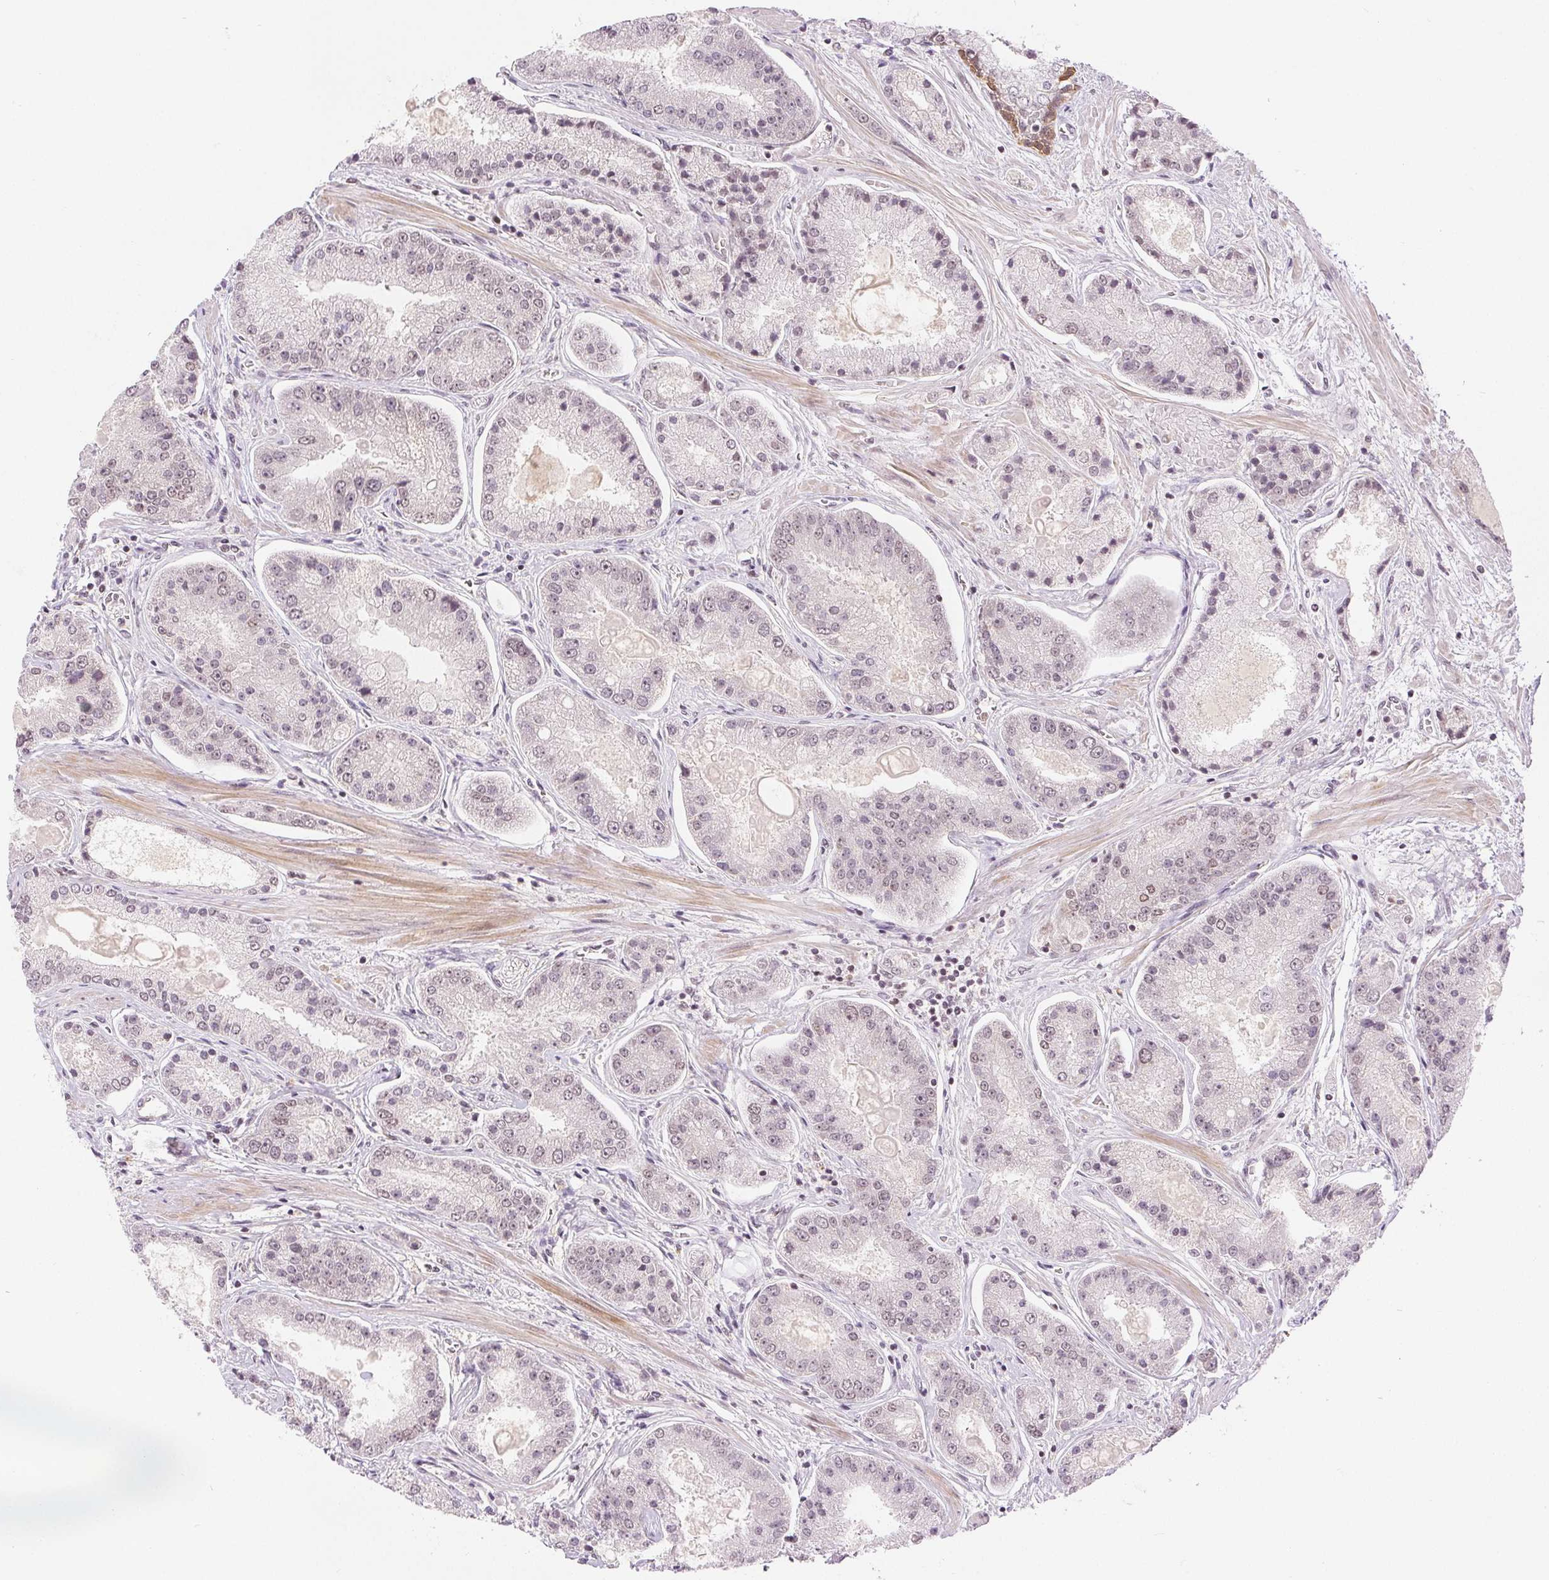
{"staining": {"intensity": "negative", "quantity": "none", "location": "none"}, "tissue": "prostate cancer", "cell_type": "Tumor cells", "image_type": "cancer", "snomed": [{"axis": "morphology", "description": "Adenocarcinoma, High grade"}, {"axis": "topography", "description": "Prostate"}], "caption": "The histopathology image exhibits no significant expression in tumor cells of prostate cancer.", "gene": "DEK", "patient": {"sex": "male", "age": 67}}